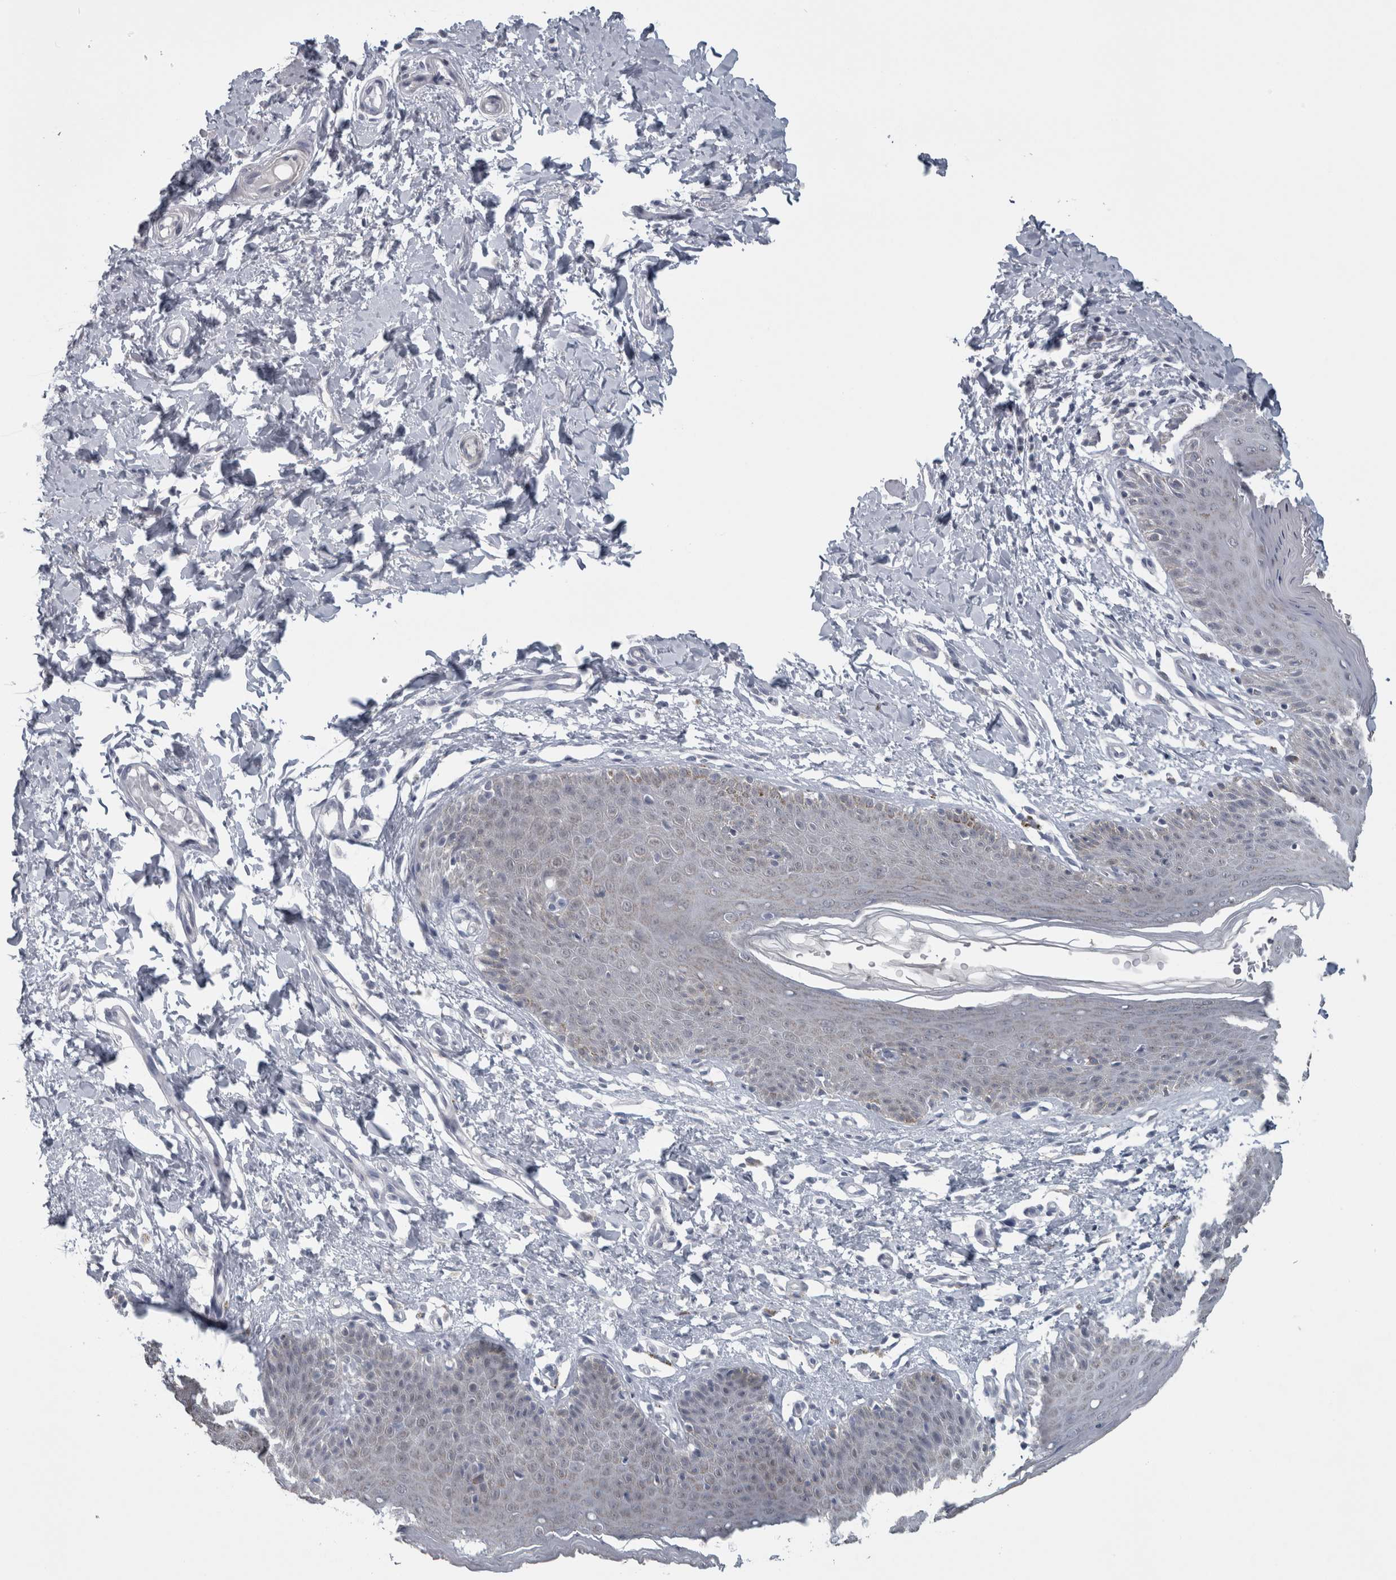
{"staining": {"intensity": "negative", "quantity": "none", "location": "none"}, "tissue": "skin", "cell_type": "Epidermal cells", "image_type": "normal", "snomed": [{"axis": "morphology", "description": "Normal tissue, NOS"}, {"axis": "topography", "description": "Vulva"}], "caption": "An IHC photomicrograph of unremarkable skin is shown. There is no staining in epidermal cells of skin. (Brightfield microscopy of DAB (3,3'-diaminobenzidine) IHC at high magnification).", "gene": "PLIN1", "patient": {"sex": "female", "age": 66}}